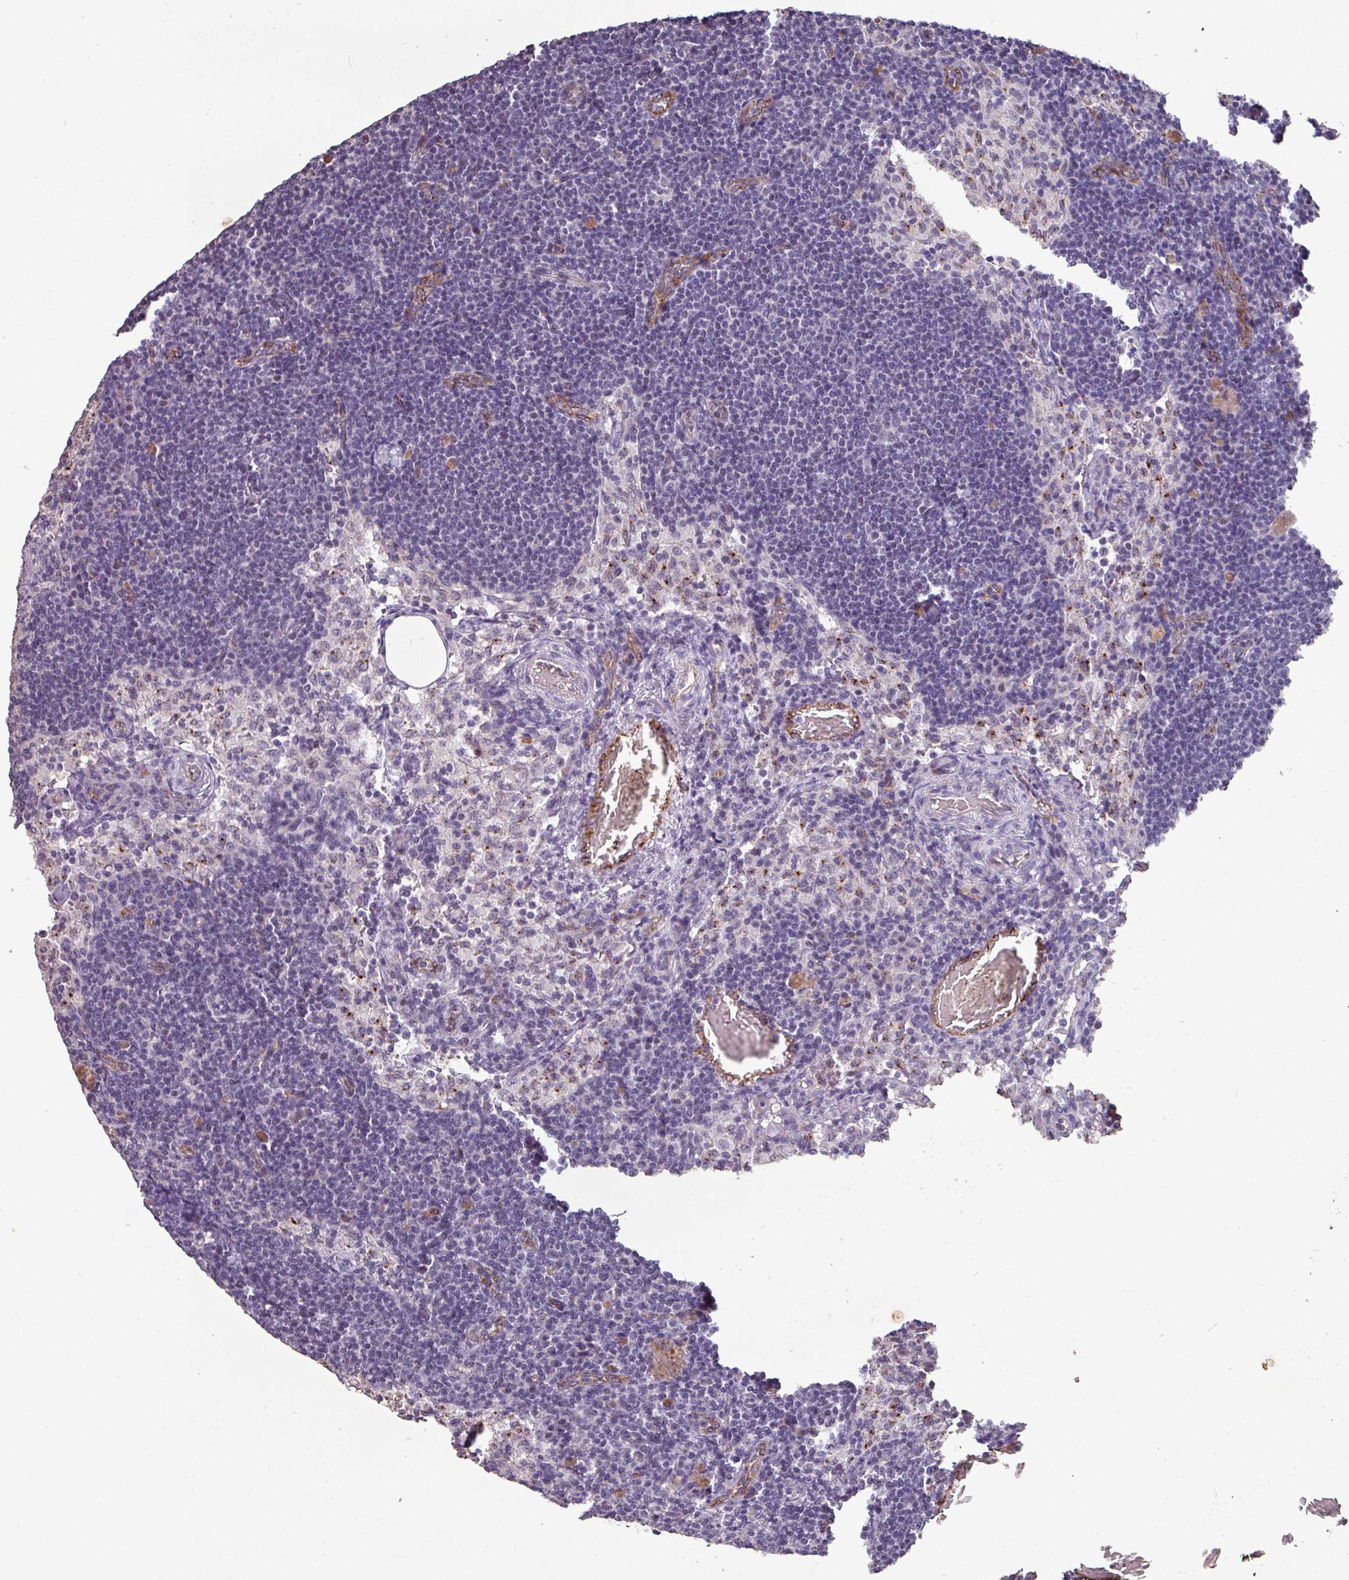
{"staining": {"intensity": "negative", "quantity": "none", "location": "none"}, "tissue": "lymph node", "cell_type": "Non-germinal center cells", "image_type": "normal", "snomed": [{"axis": "morphology", "description": "Normal tissue, NOS"}, {"axis": "topography", "description": "Lymph node"}], "caption": "An image of lymph node stained for a protein displays no brown staining in non-germinal center cells. (Stains: DAB (3,3'-diaminobenzidine) immunohistochemistry (IHC) with hematoxylin counter stain, Microscopy: brightfield microscopy at high magnification).", "gene": "SIDT2", "patient": {"sex": "male", "age": 49}}